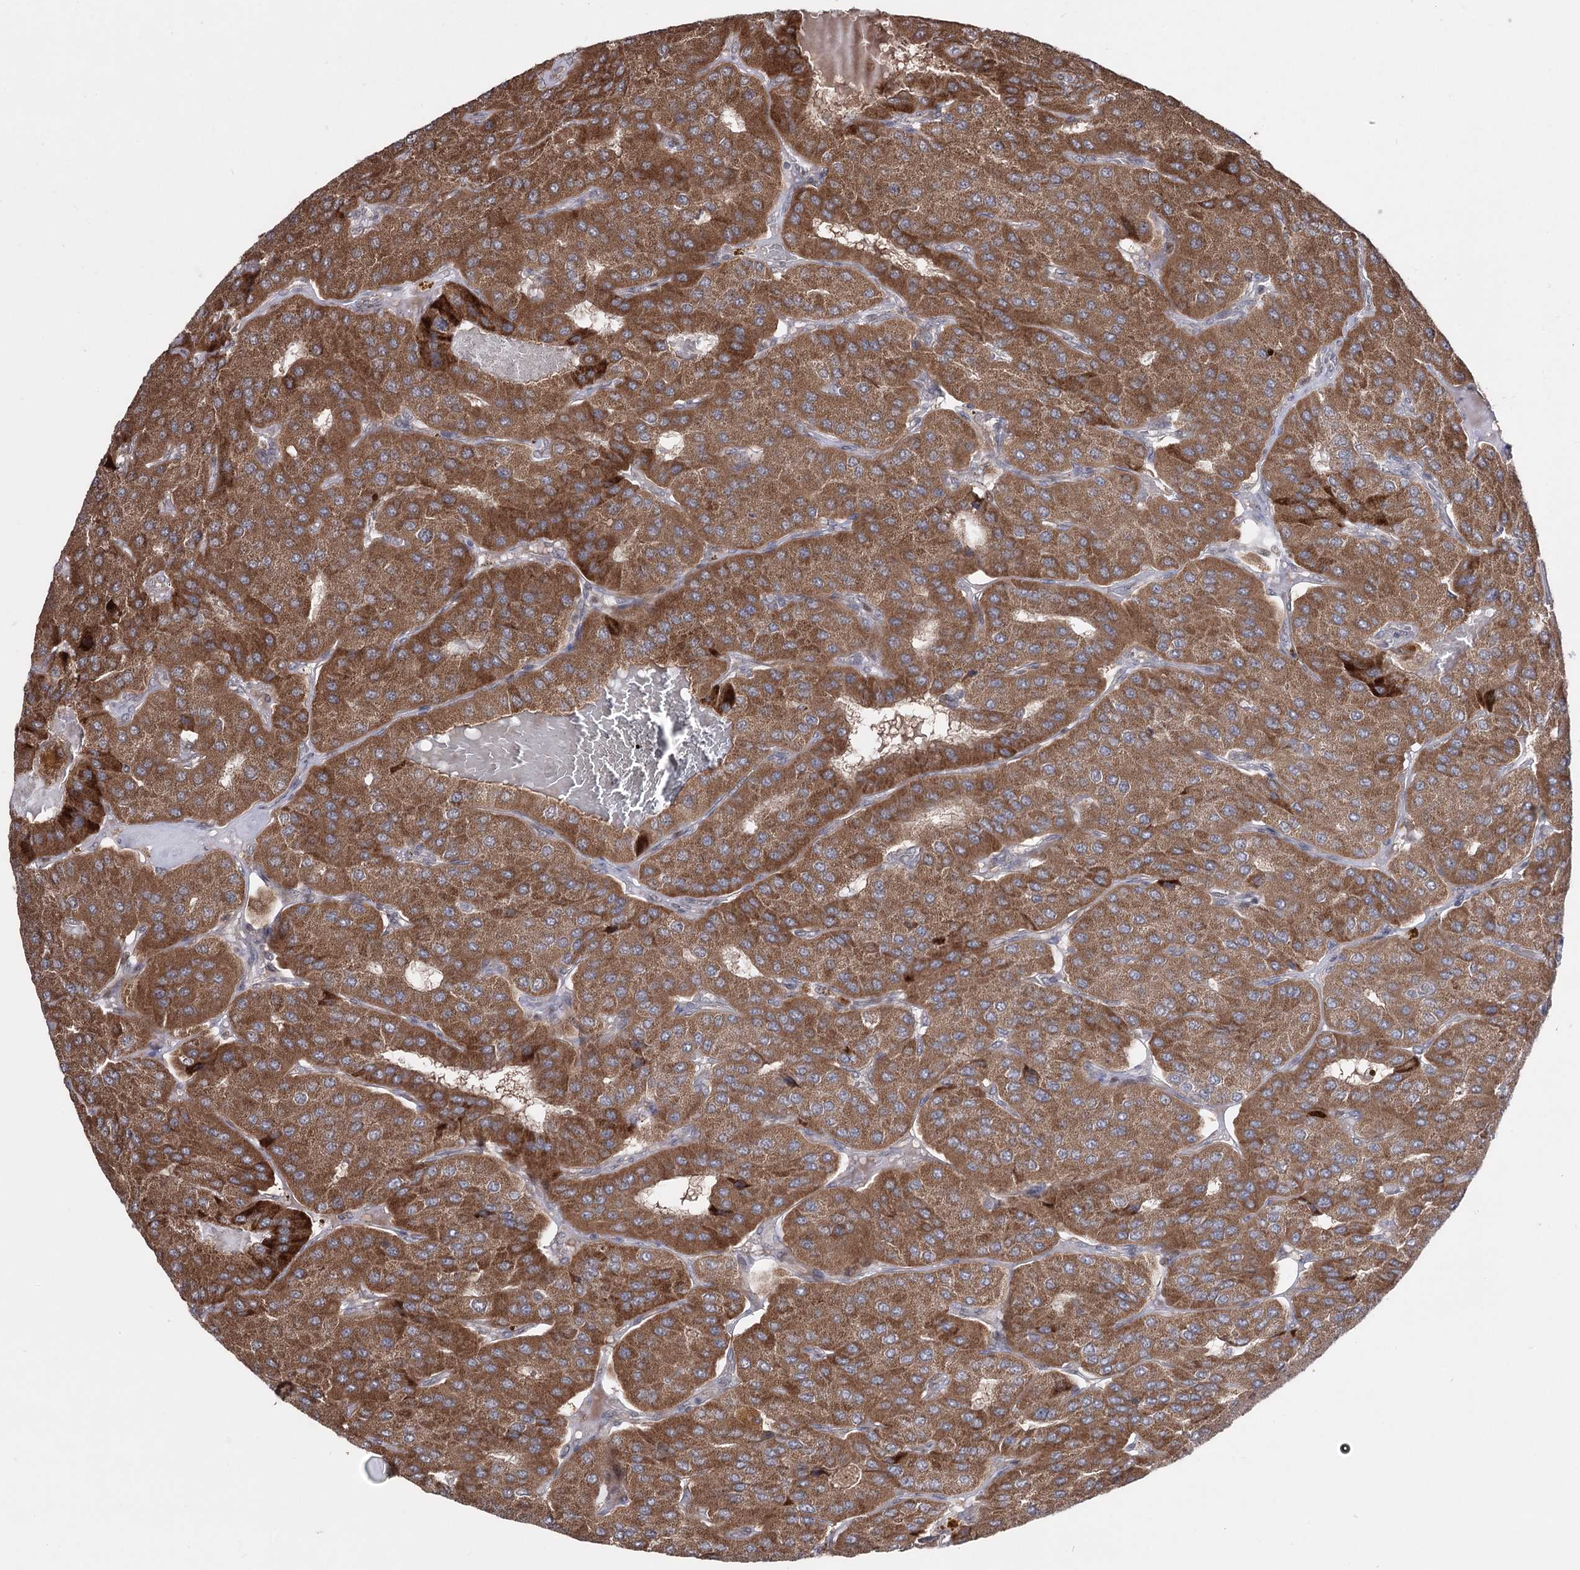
{"staining": {"intensity": "moderate", "quantity": ">75%", "location": "cytoplasmic/membranous"}, "tissue": "parathyroid gland", "cell_type": "Glandular cells", "image_type": "normal", "snomed": [{"axis": "morphology", "description": "Normal tissue, NOS"}, {"axis": "morphology", "description": "Adenoma, NOS"}, {"axis": "topography", "description": "Parathyroid gland"}], "caption": "Moderate cytoplasmic/membranous positivity for a protein is present in about >75% of glandular cells of normal parathyroid gland using immunohistochemistry.", "gene": "CPNE8", "patient": {"sex": "female", "age": 86}}